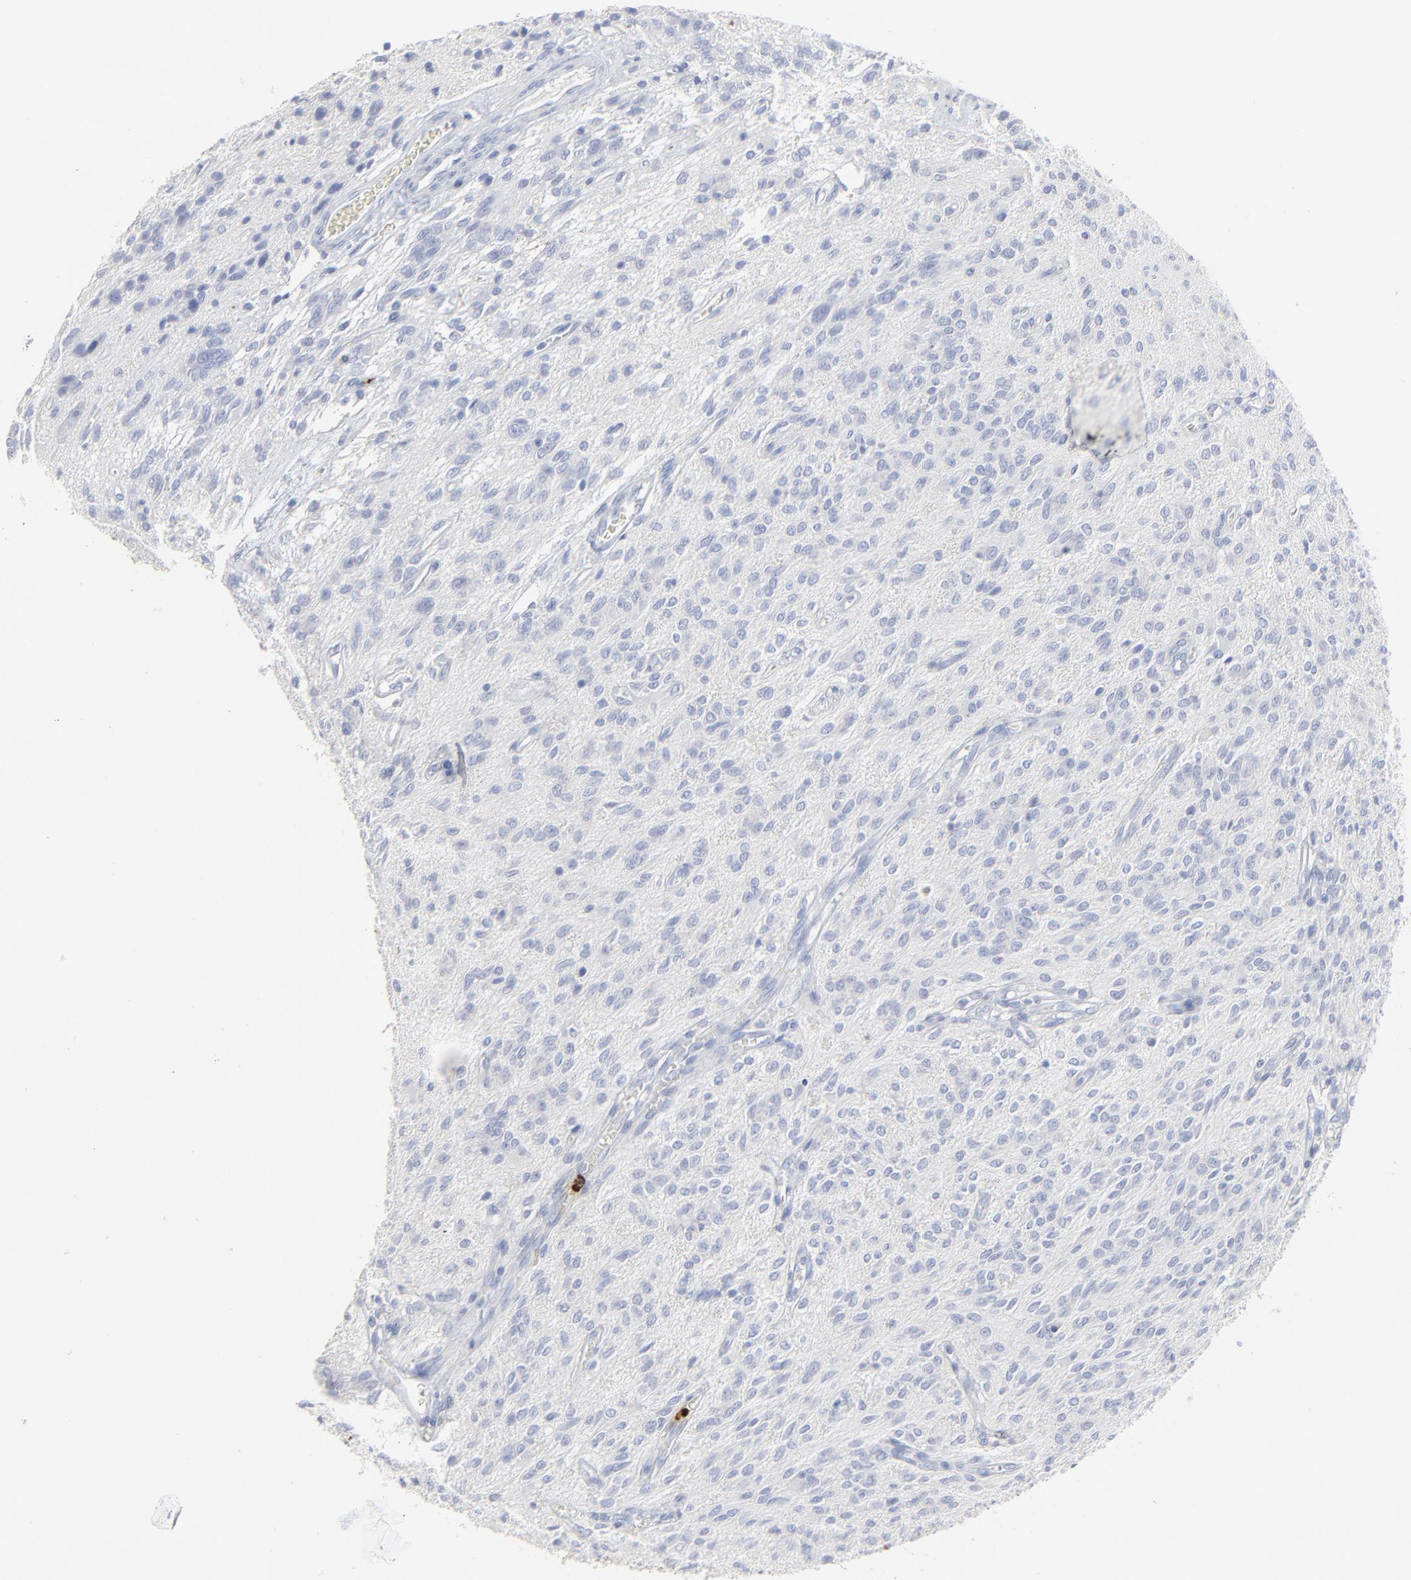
{"staining": {"intensity": "negative", "quantity": "none", "location": "none"}, "tissue": "glioma", "cell_type": "Tumor cells", "image_type": "cancer", "snomed": [{"axis": "morphology", "description": "Glioma, malignant, Low grade"}, {"axis": "topography", "description": "Brain"}], "caption": "This is a micrograph of IHC staining of malignant glioma (low-grade), which shows no positivity in tumor cells.", "gene": "LCN2", "patient": {"sex": "female", "age": 15}}